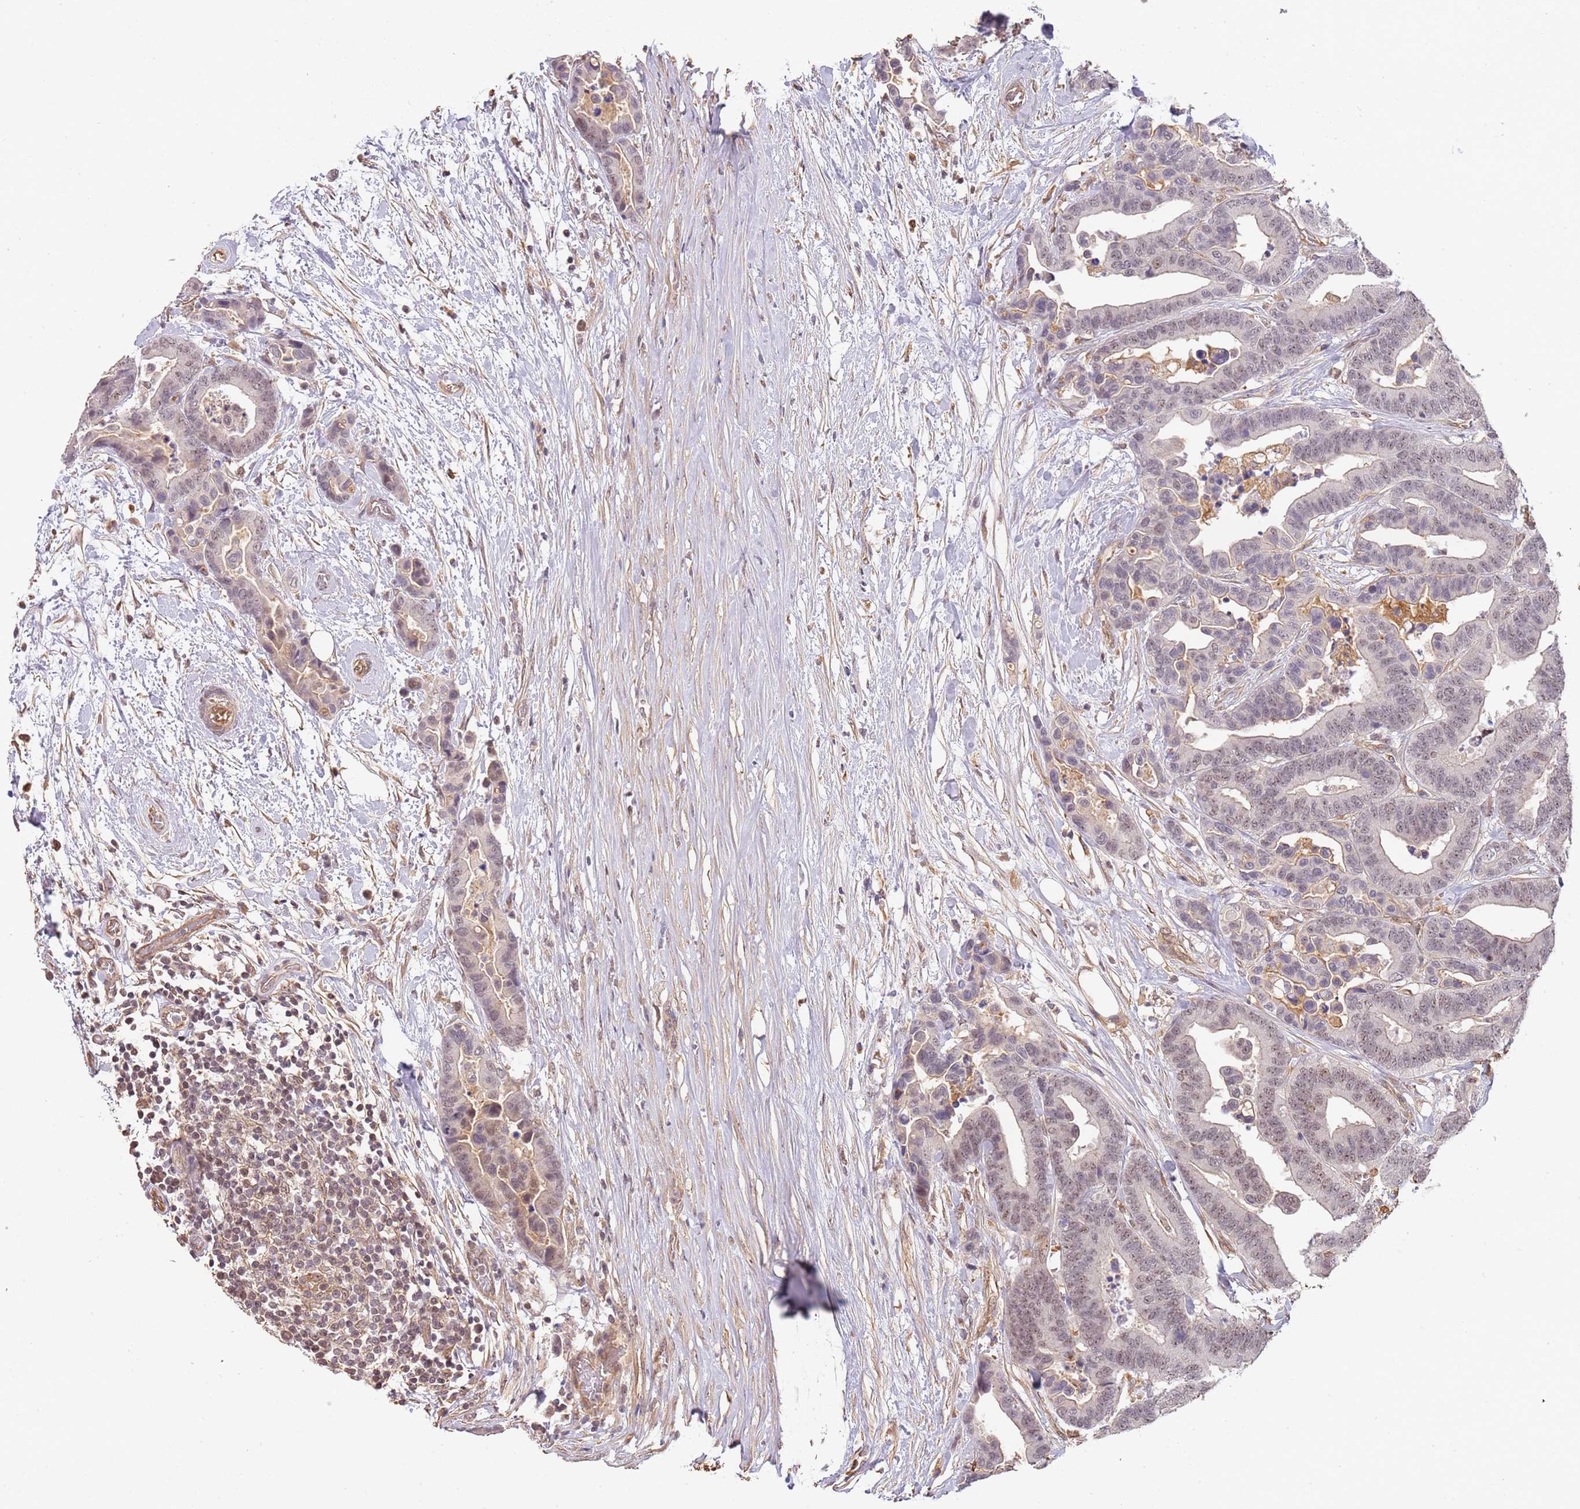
{"staining": {"intensity": "weak", "quantity": "25%-75%", "location": "nuclear"}, "tissue": "colorectal cancer", "cell_type": "Tumor cells", "image_type": "cancer", "snomed": [{"axis": "morphology", "description": "Adenocarcinoma, NOS"}, {"axis": "topography", "description": "Colon"}], "caption": "Adenocarcinoma (colorectal) stained with a protein marker shows weak staining in tumor cells.", "gene": "SURF2", "patient": {"sex": "male", "age": 82}}